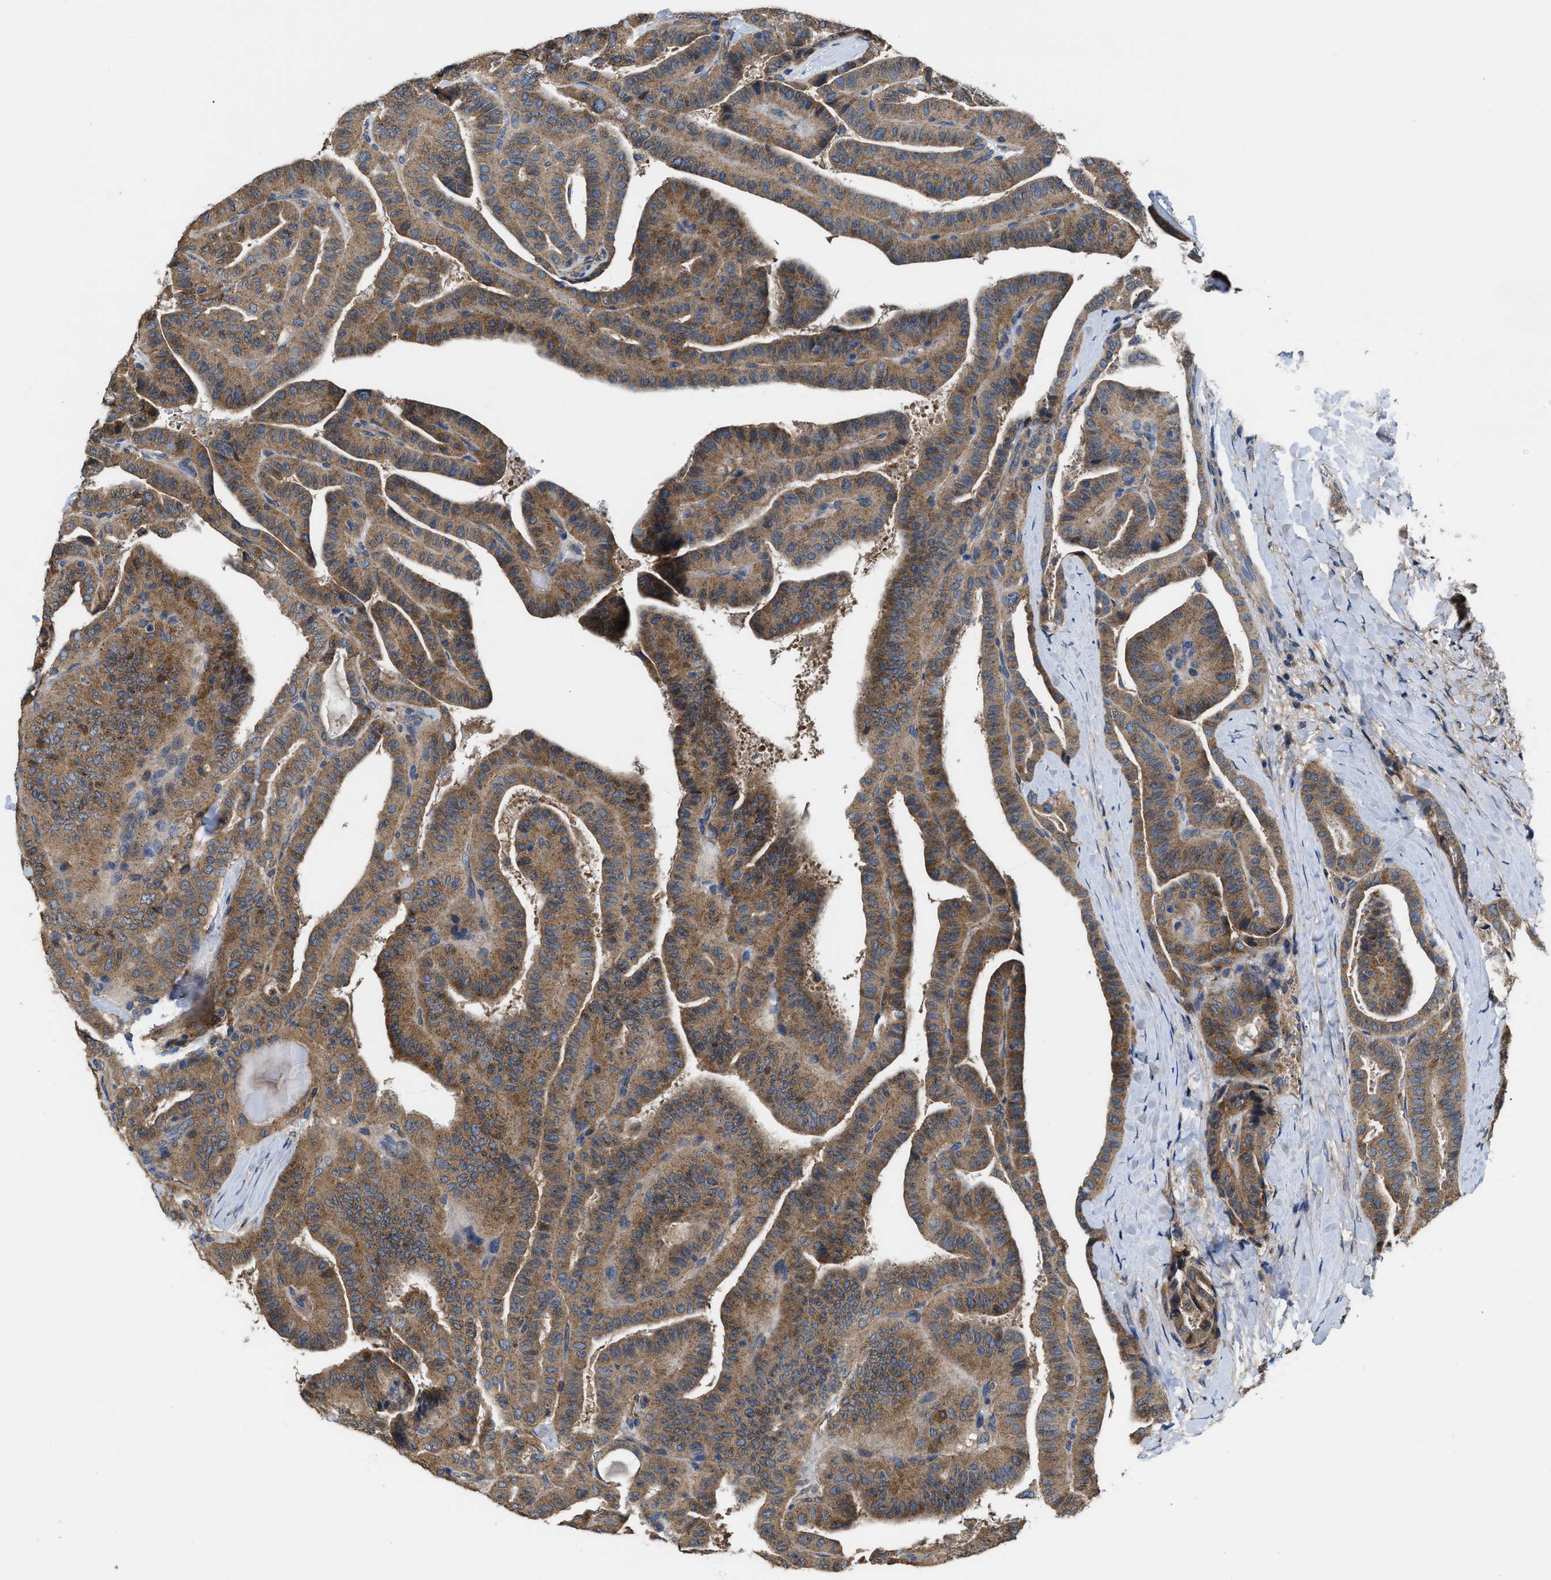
{"staining": {"intensity": "moderate", "quantity": ">75%", "location": "cytoplasmic/membranous"}, "tissue": "thyroid cancer", "cell_type": "Tumor cells", "image_type": "cancer", "snomed": [{"axis": "morphology", "description": "Papillary adenocarcinoma, NOS"}, {"axis": "topography", "description": "Thyroid gland"}], "caption": "IHC of human thyroid cancer (papillary adenocarcinoma) reveals medium levels of moderate cytoplasmic/membranous expression in approximately >75% of tumor cells.", "gene": "CEP128", "patient": {"sex": "male", "age": 77}}